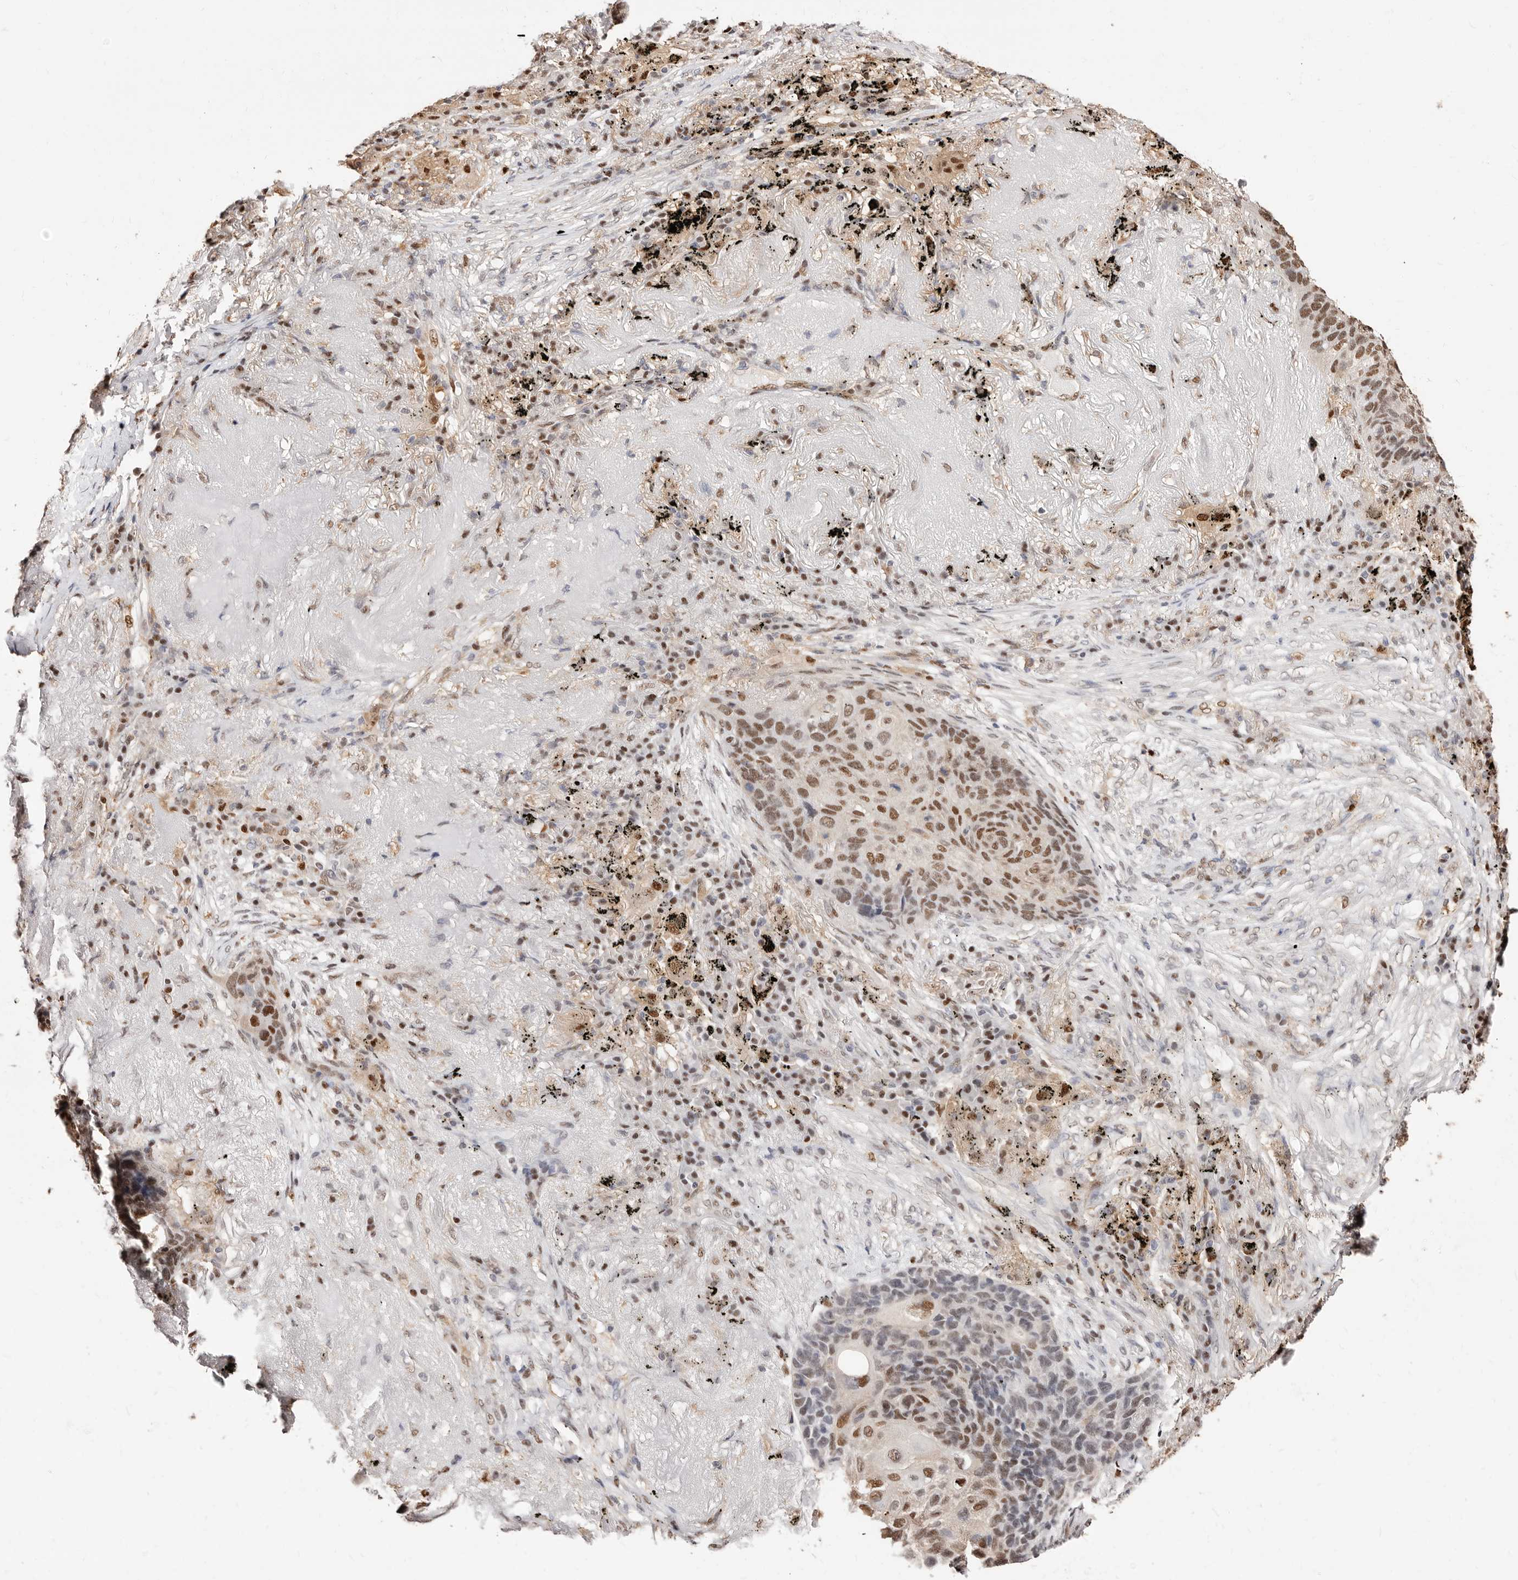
{"staining": {"intensity": "strong", "quantity": "25%-75%", "location": "nuclear"}, "tissue": "lung cancer", "cell_type": "Tumor cells", "image_type": "cancer", "snomed": [{"axis": "morphology", "description": "Squamous cell carcinoma, NOS"}, {"axis": "topography", "description": "Lung"}], "caption": "Brown immunohistochemical staining in human lung cancer reveals strong nuclear expression in approximately 25%-75% of tumor cells. Nuclei are stained in blue.", "gene": "TKT", "patient": {"sex": "female", "age": 63}}